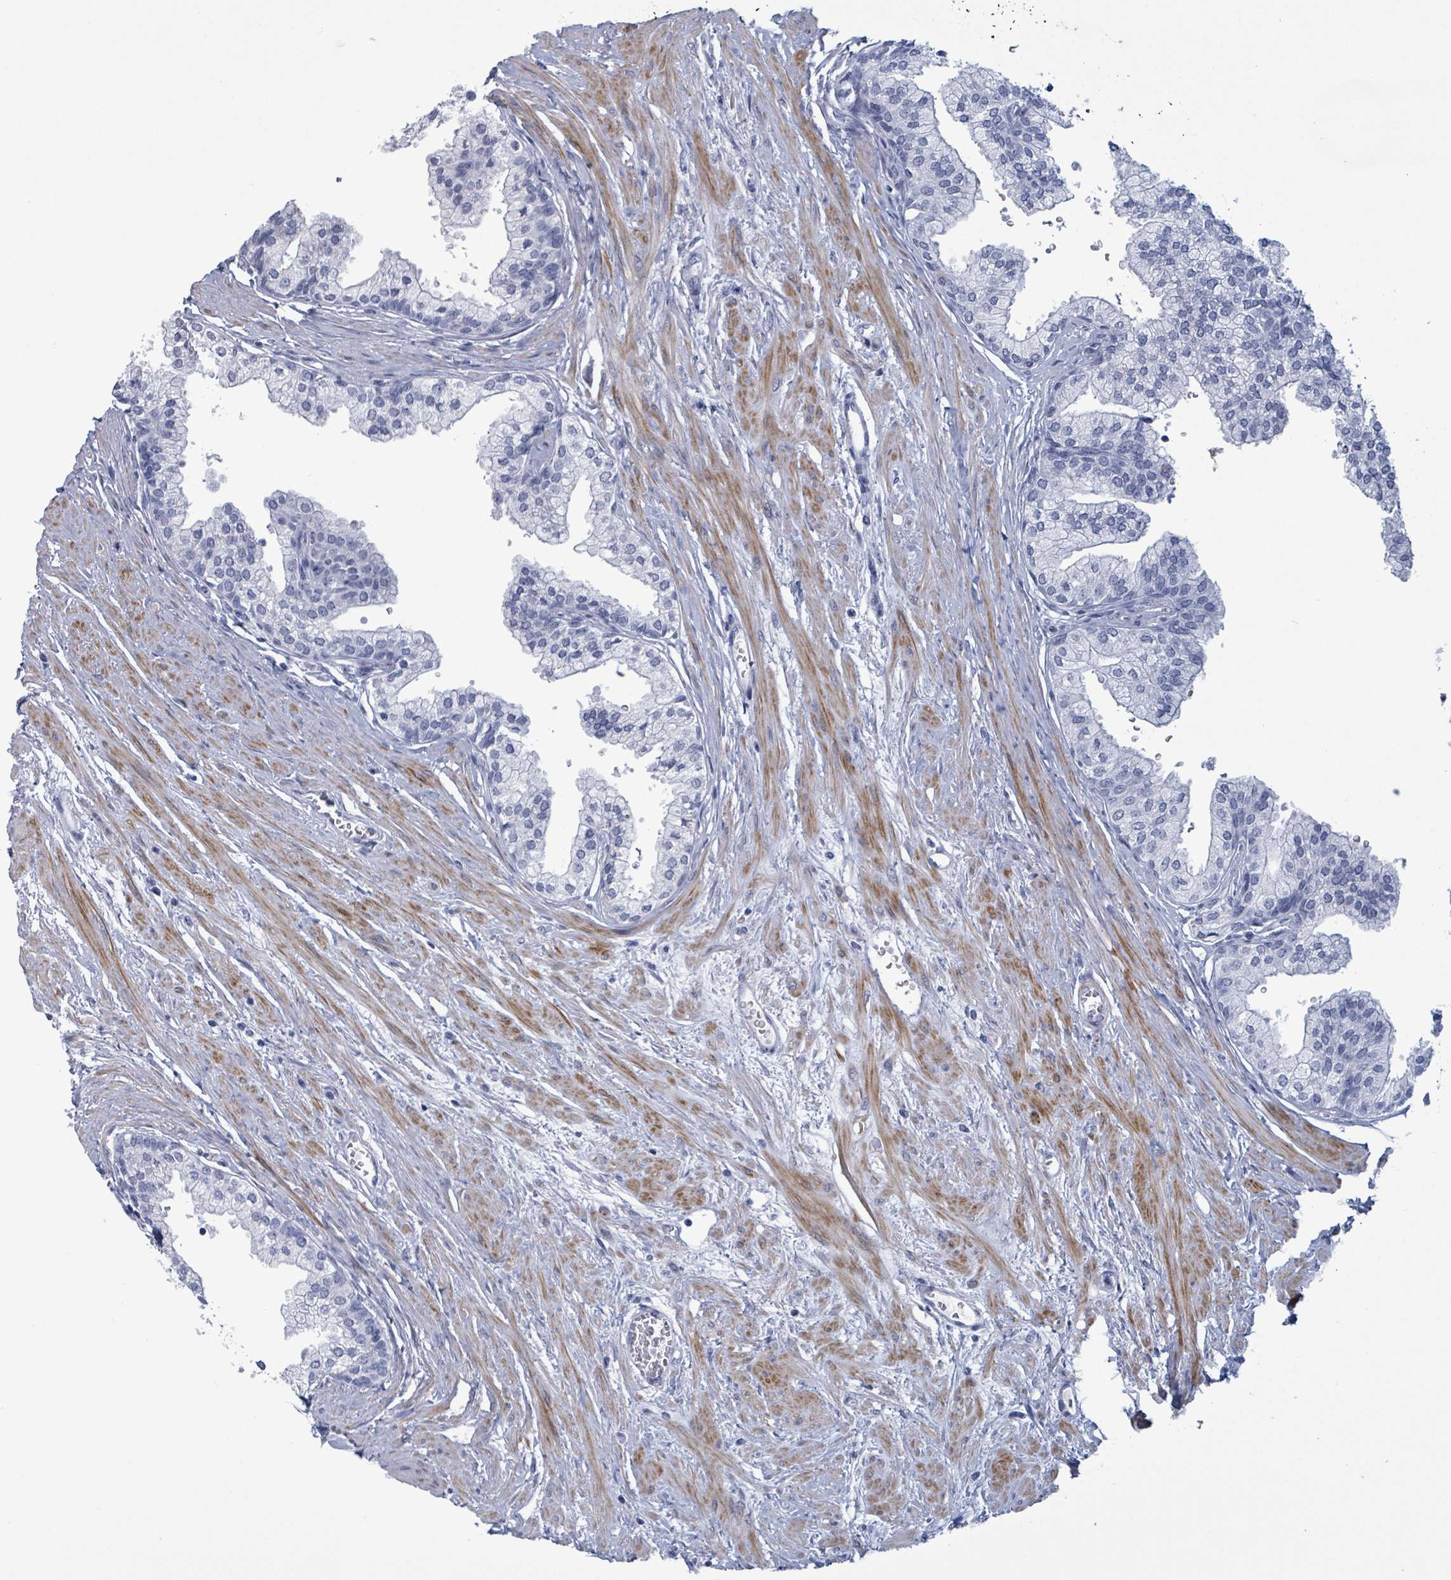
{"staining": {"intensity": "negative", "quantity": "none", "location": "none"}, "tissue": "prostate", "cell_type": "Glandular cells", "image_type": "normal", "snomed": [{"axis": "morphology", "description": "Normal tissue, NOS"}, {"axis": "topography", "description": "Prostate"}], "caption": "Immunohistochemistry image of benign prostate: prostate stained with DAB (3,3'-diaminobenzidine) shows no significant protein expression in glandular cells.", "gene": "ZNF771", "patient": {"sex": "male", "age": 60}}